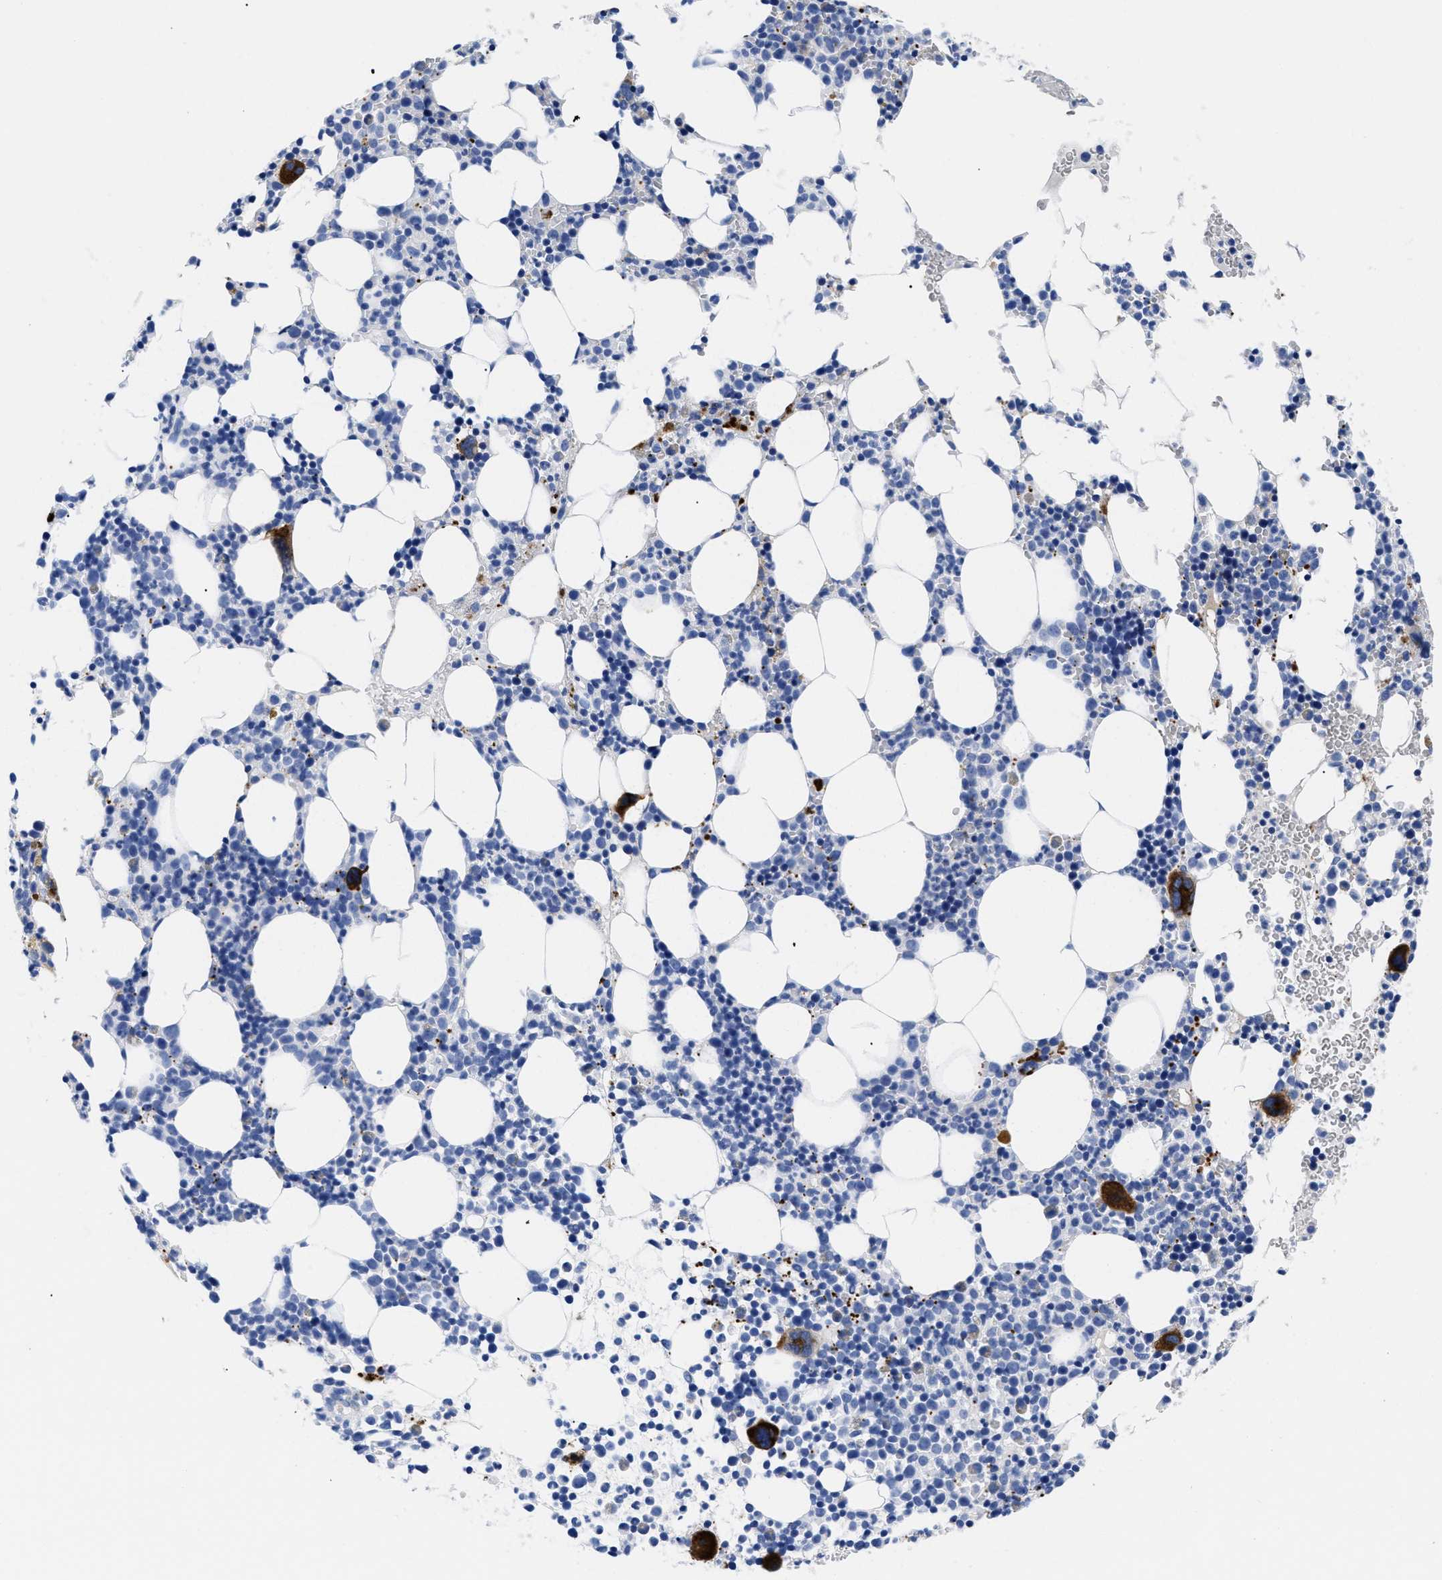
{"staining": {"intensity": "strong", "quantity": "<25%", "location": "cytoplasmic/membranous"}, "tissue": "bone marrow", "cell_type": "Hematopoietic cells", "image_type": "normal", "snomed": [{"axis": "morphology", "description": "Normal tissue, NOS"}, {"axis": "morphology", "description": "Inflammation, NOS"}, {"axis": "topography", "description": "Bone marrow"}], "caption": "Brown immunohistochemical staining in benign bone marrow demonstrates strong cytoplasmic/membranous positivity in approximately <25% of hematopoietic cells.", "gene": "TREML1", "patient": {"sex": "female", "age": 67}}